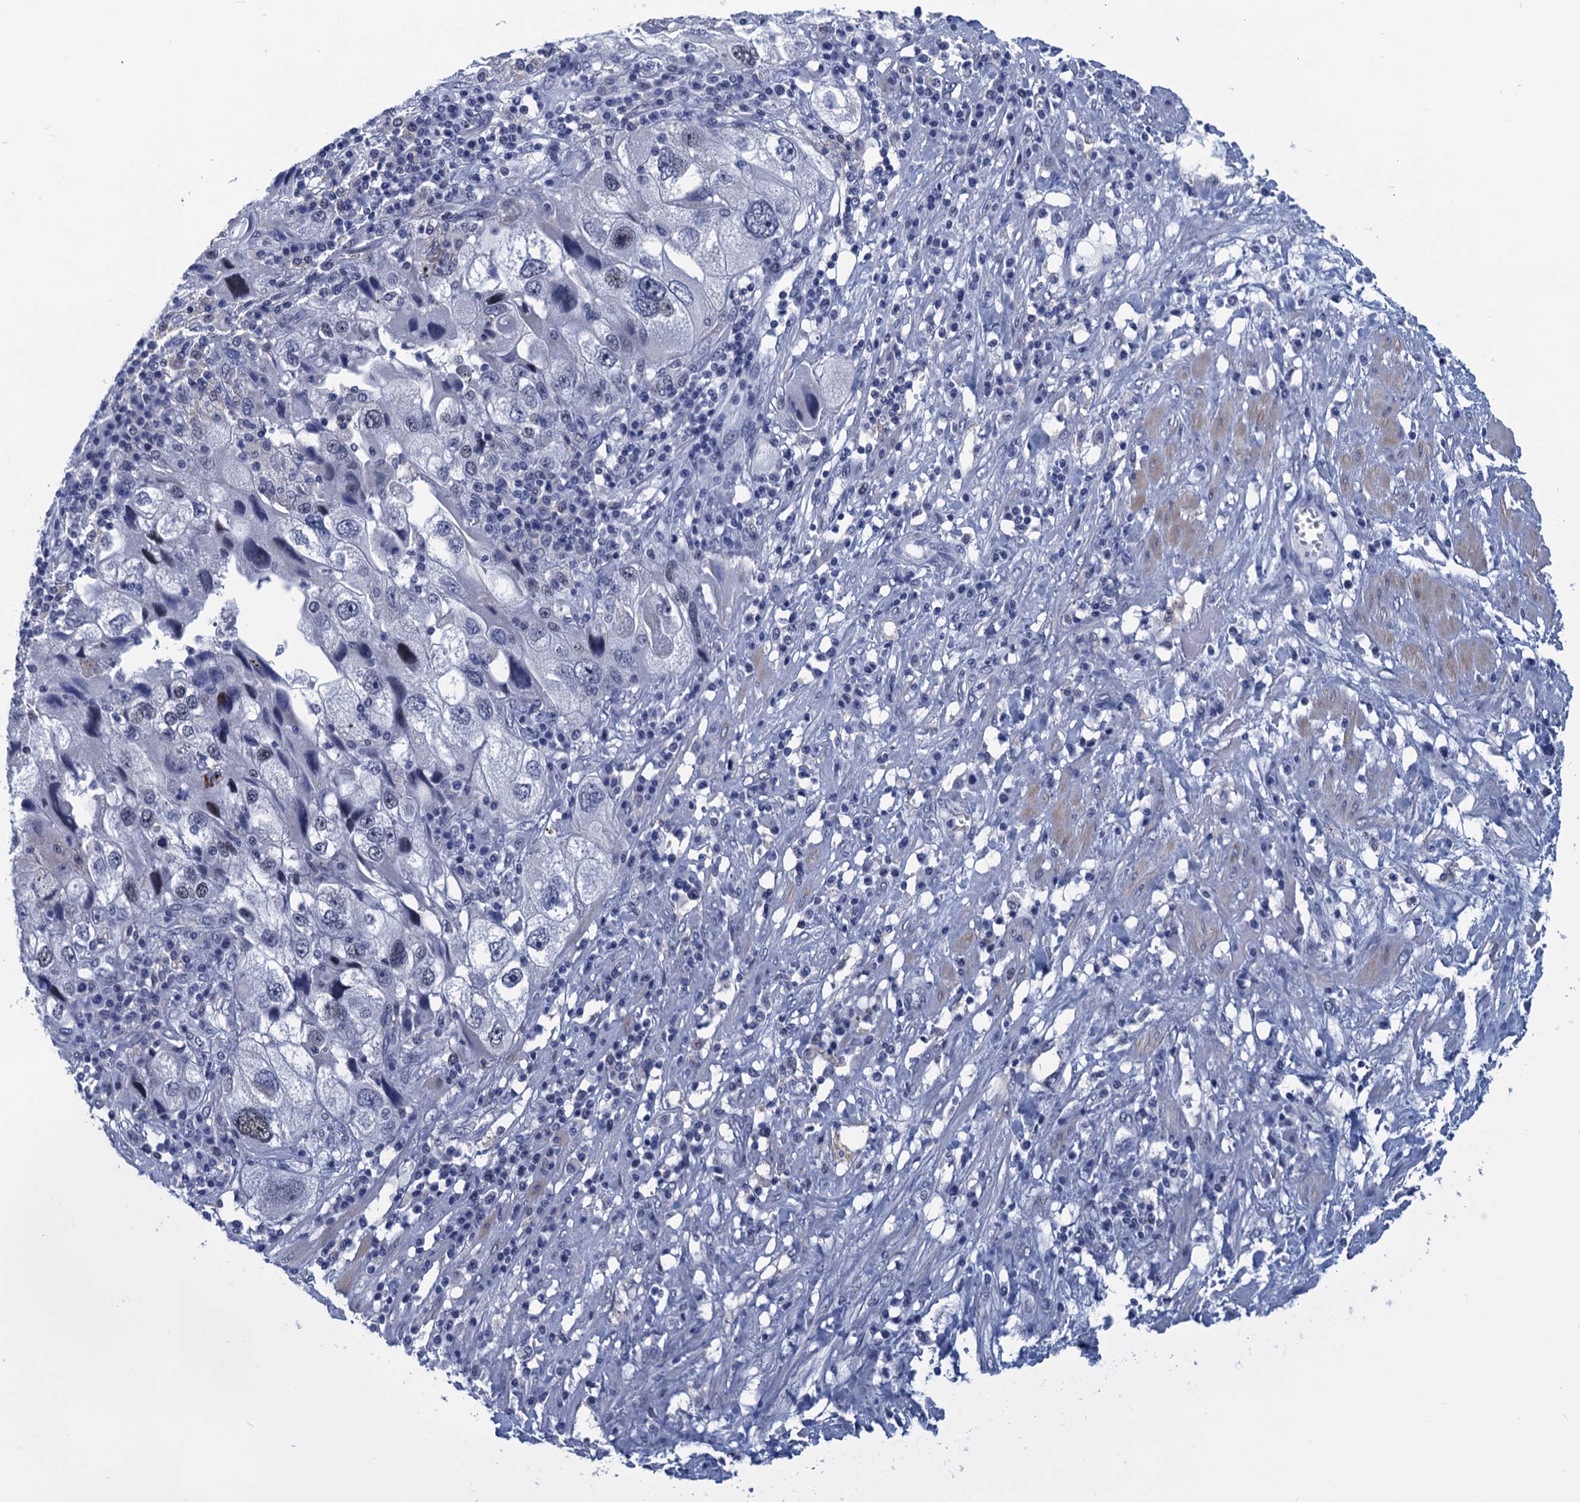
{"staining": {"intensity": "negative", "quantity": "none", "location": "none"}, "tissue": "endometrial cancer", "cell_type": "Tumor cells", "image_type": "cancer", "snomed": [{"axis": "morphology", "description": "Adenocarcinoma, NOS"}, {"axis": "topography", "description": "Endometrium"}], "caption": "Endometrial cancer was stained to show a protein in brown. There is no significant positivity in tumor cells. (DAB IHC, high magnification).", "gene": "GINS3", "patient": {"sex": "female", "age": 49}}